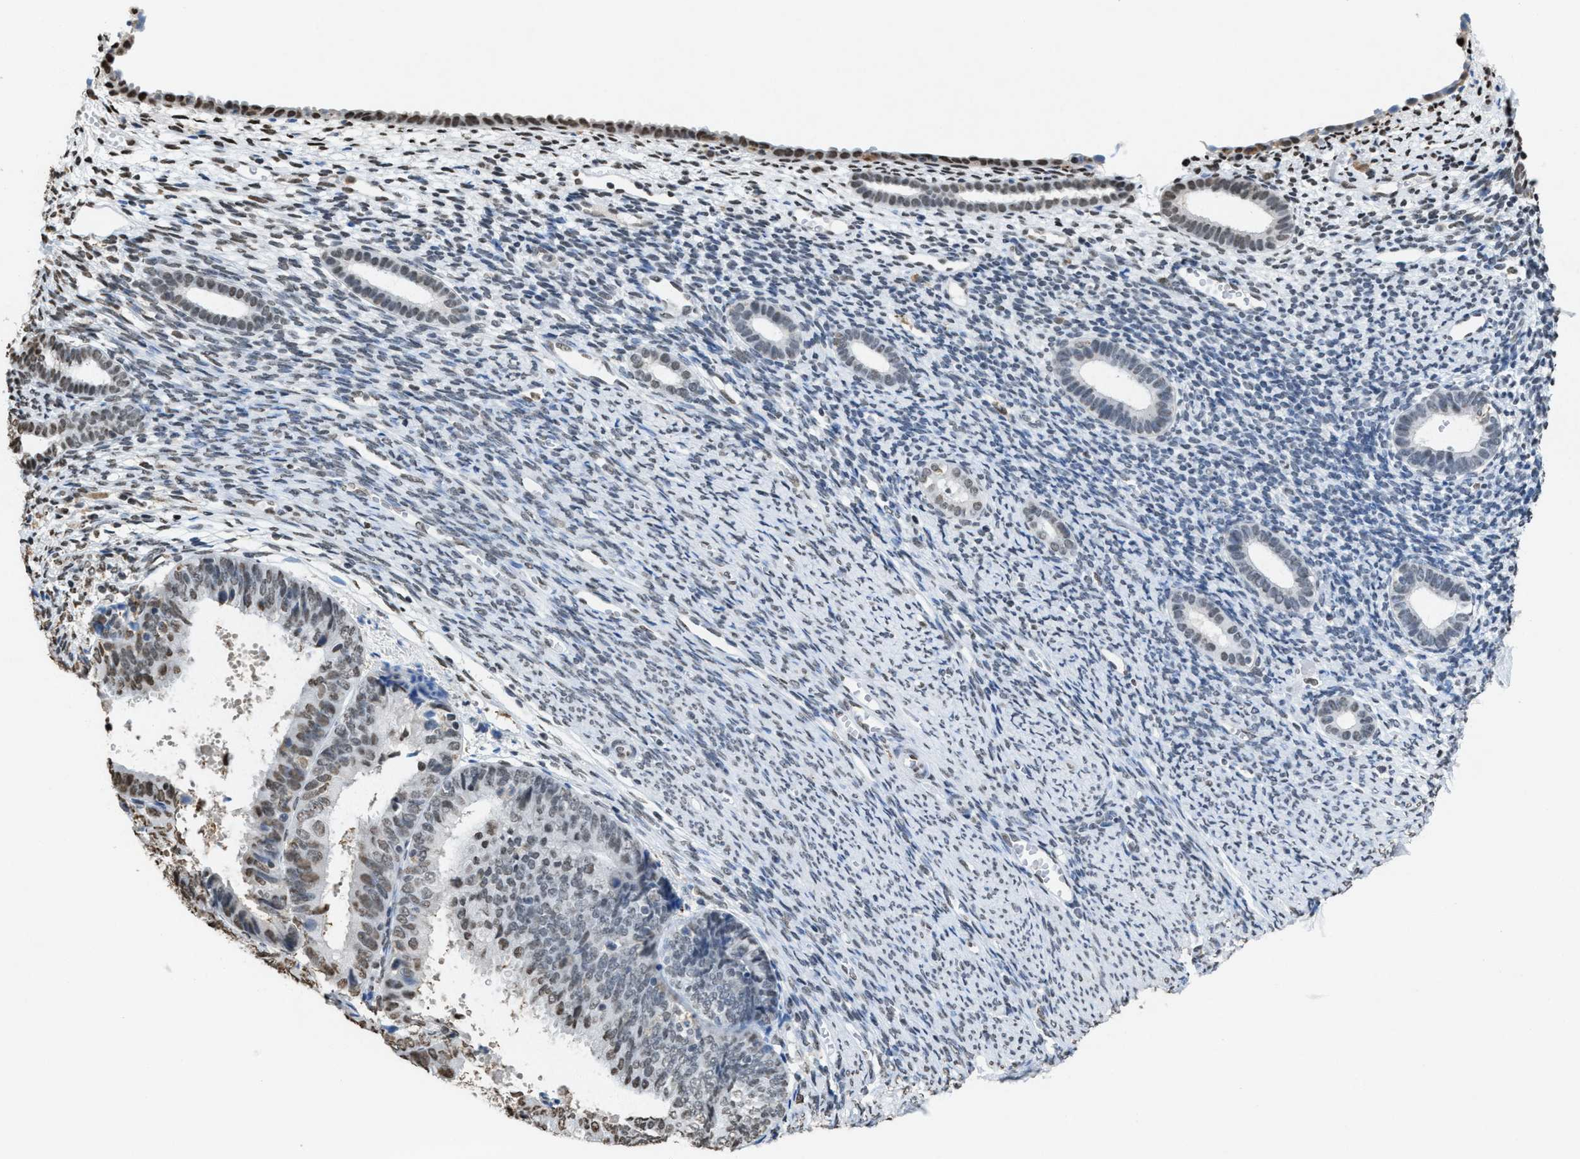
{"staining": {"intensity": "moderate", "quantity": "<25%", "location": "nuclear"}, "tissue": "endometrium", "cell_type": "Cells in endometrial stroma", "image_type": "normal", "snomed": [{"axis": "morphology", "description": "Normal tissue, NOS"}, {"axis": "morphology", "description": "Adenocarcinoma, NOS"}, {"axis": "topography", "description": "Endometrium"}], "caption": "The micrograph demonstrates a brown stain indicating the presence of a protein in the nuclear of cells in endometrial stroma in endometrium.", "gene": "NUP88", "patient": {"sex": "female", "age": 57}}